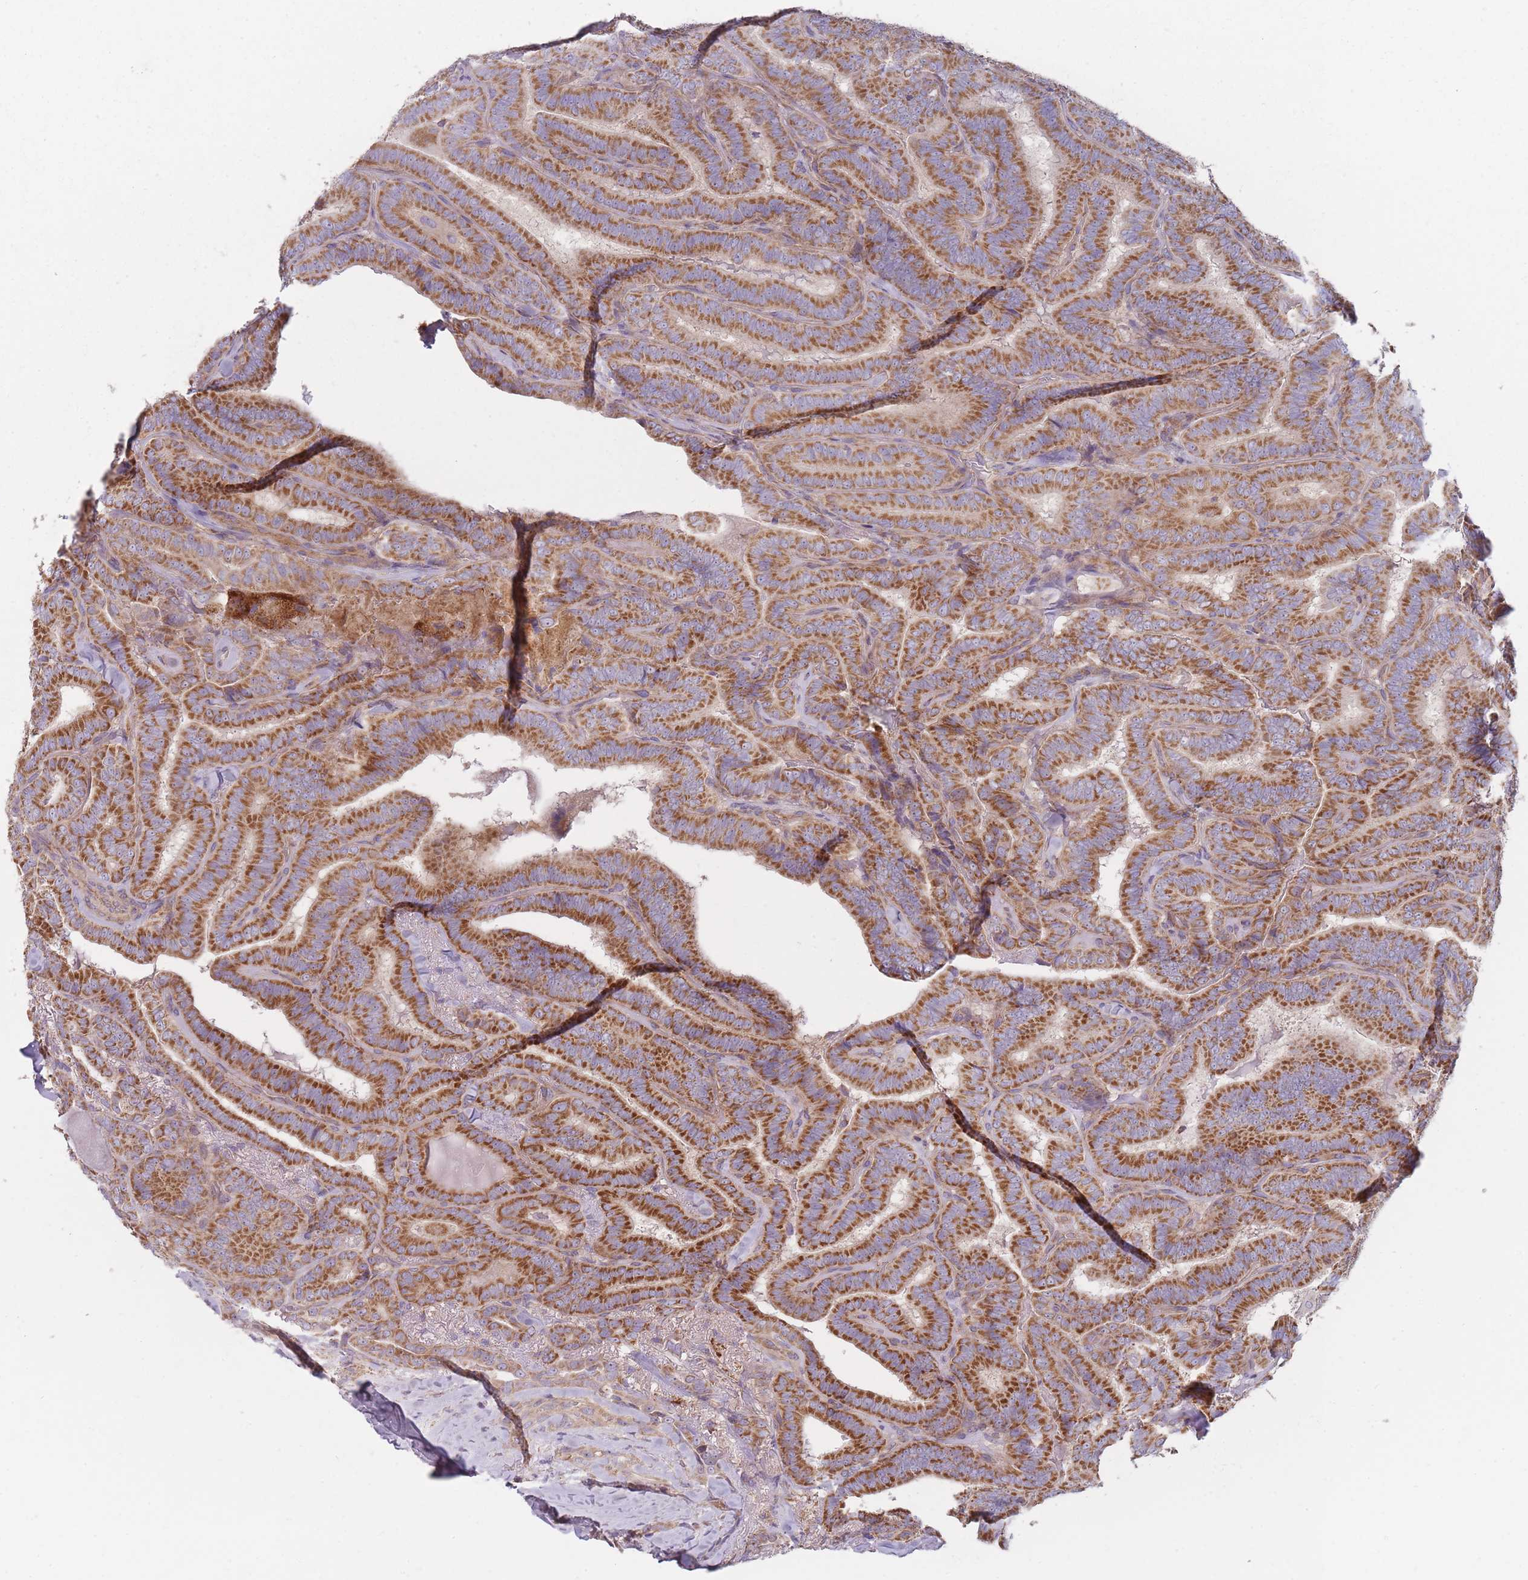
{"staining": {"intensity": "strong", "quantity": ">75%", "location": "cytoplasmic/membranous"}, "tissue": "thyroid cancer", "cell_type": "Tumor cells", "image_type": "cancer", "snomed": [{"axis": "morphology", "description": "Papillary adenocarcinoma, NOS"}, {"axis": "topography", "description": "Thyroid gland"}], "caption": "The photomicrograph displays staining of thyroid cancer (papillary adenocarcinoma), revealing strong cytoplasmic/membranous protein positivity (brown color) within tumor cells.", "gene": "NDUFA9", "patient": {"sex": "male", "age": 61}}